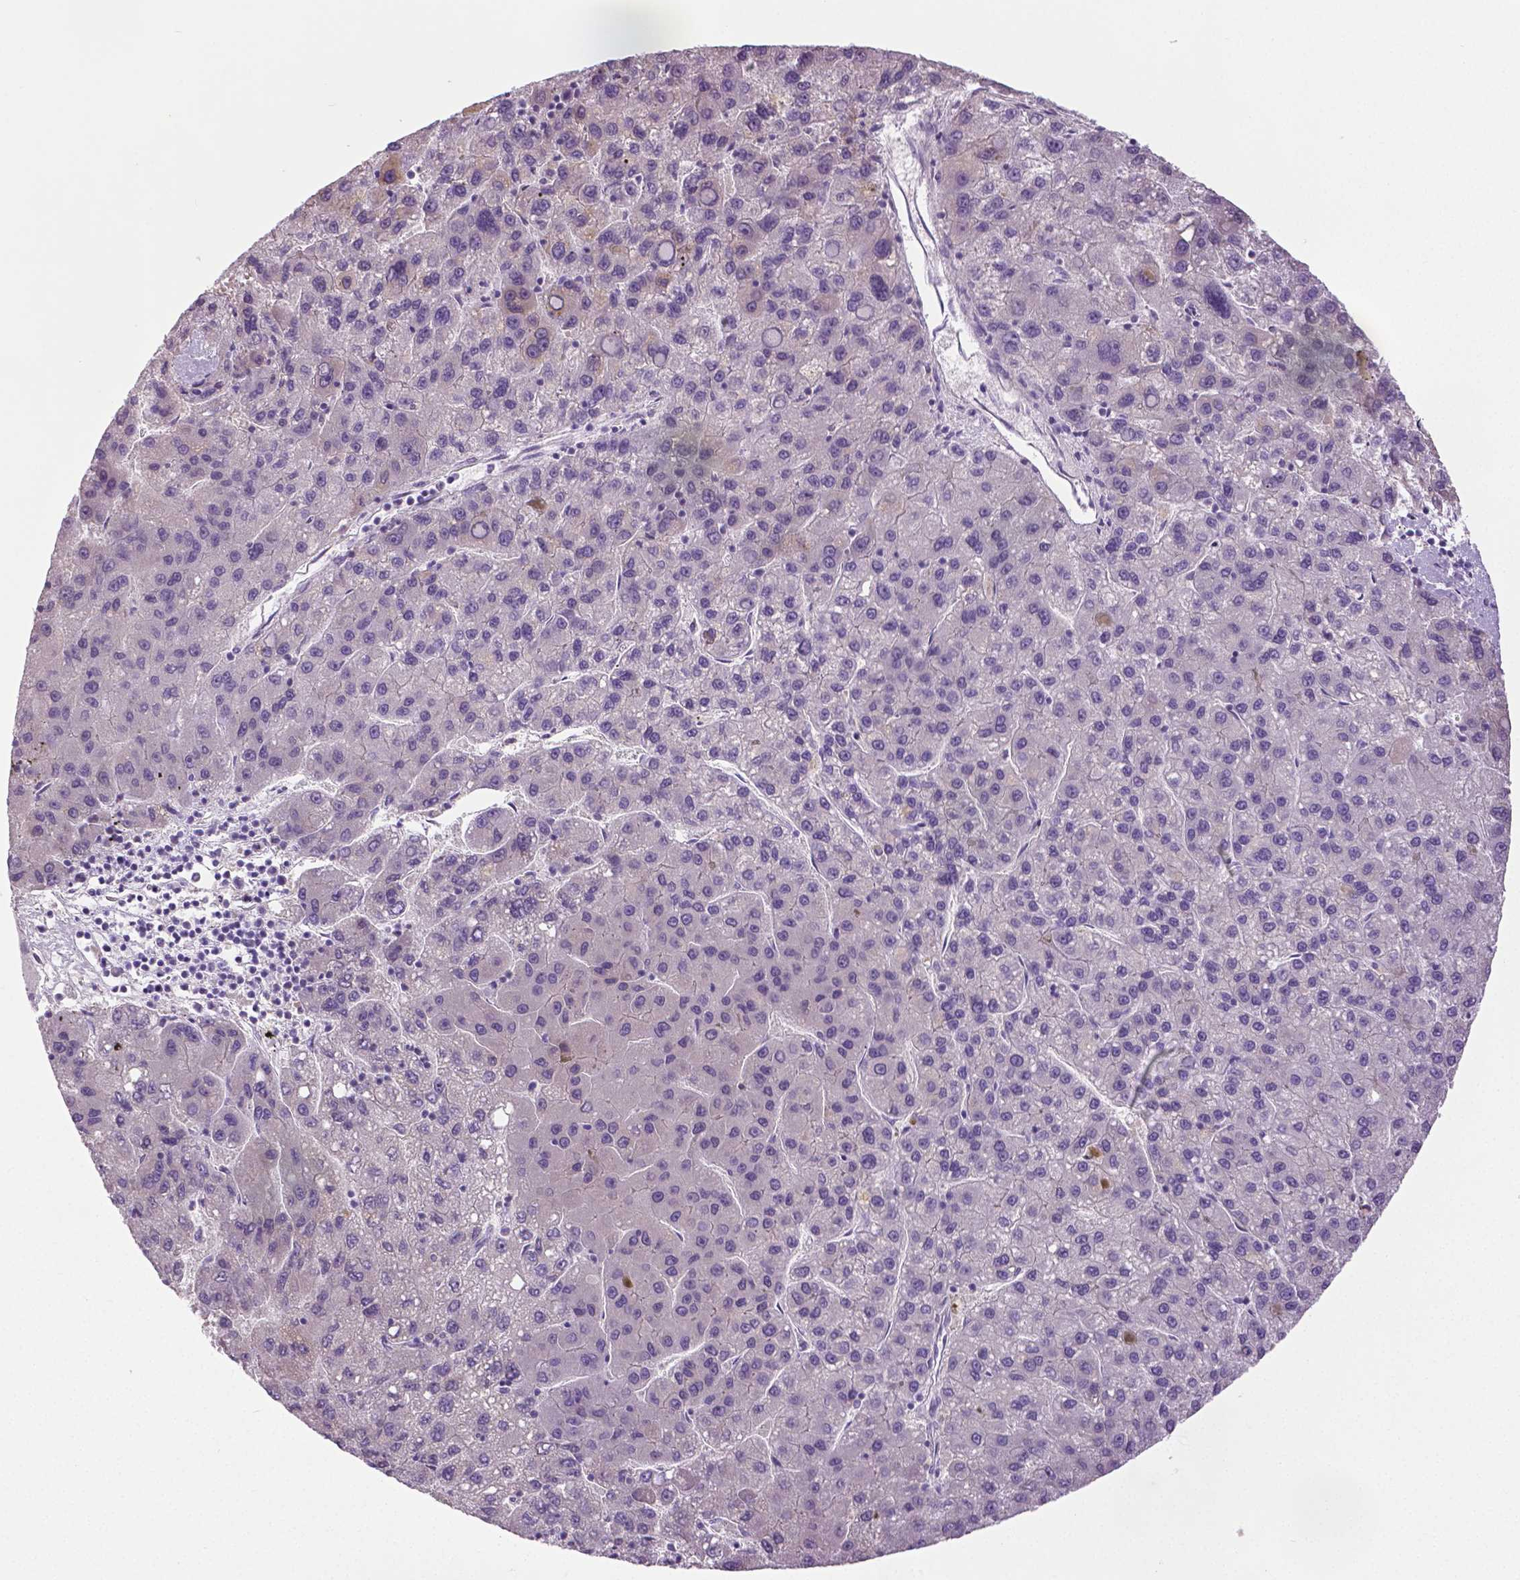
{"staining": {"intensity": "negative", "quantity": "none", "location": "none"}, "tissue": "liver cancer", "cell_type": "Tumor cells", "image_type": "cancer", "snomed": [{"axis": "morphology", "description": "Carcinoma, Hepatocellular, NOS"}, {"axis": "topography", "description": "Liver"}], "caption": "Photomicrograph shows no protein staining in tumor cells of liver hepatocellular carcinoma tissue.", "gene": "DNAH12", "patient": {"sex": "female", "age": 82}}